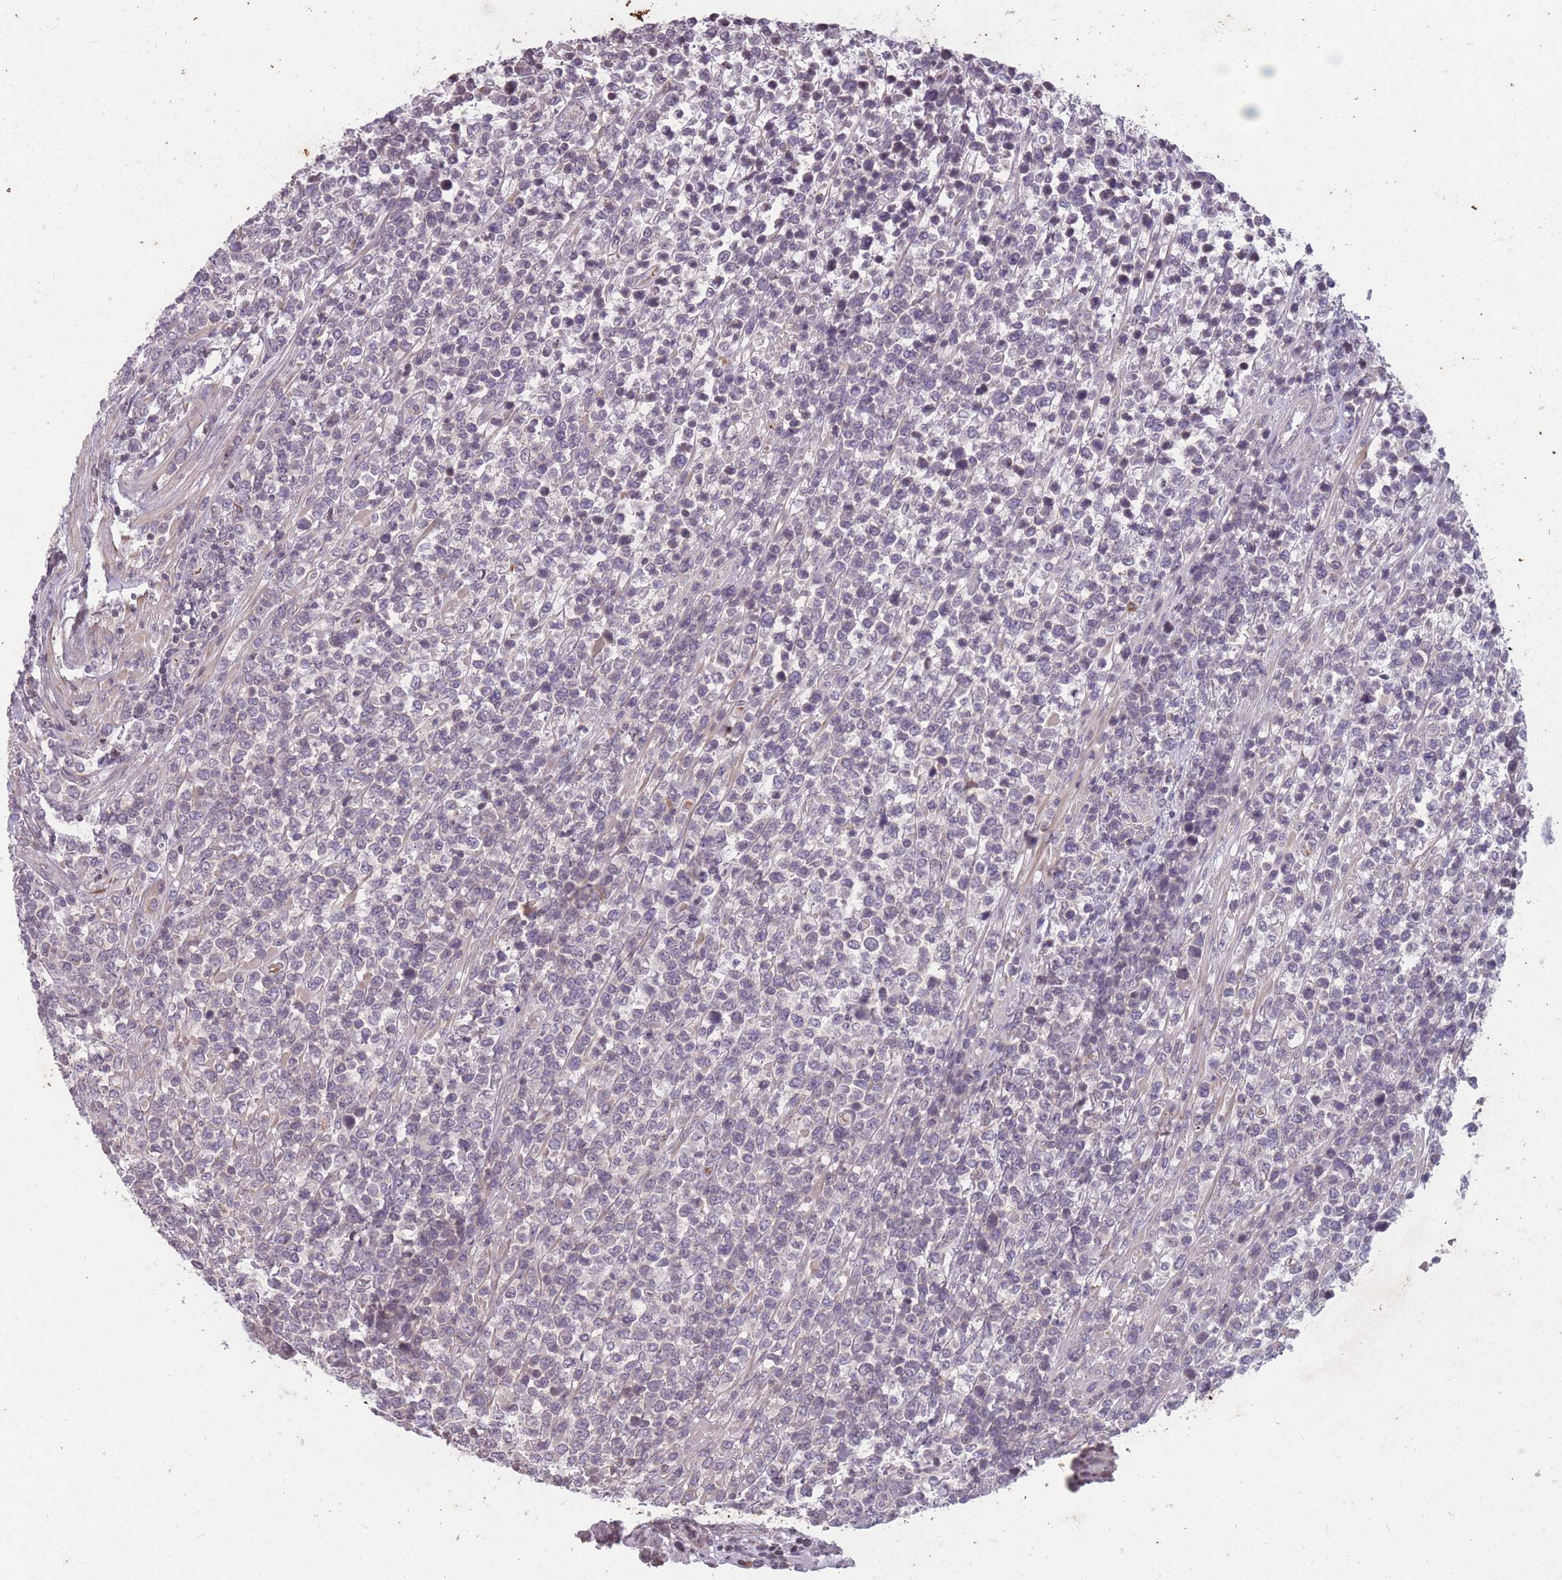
{"staining": {"intensity": "negative", "quantity": "none", "location": "none"}, "tissue": "lymphoma", "cell_type": "Tumor cells", "image_type": "cancer", "snomed": [{"axis": "morphology", "description": "Malignant lymphoma, non-Hodgkin's type, High grade"}, {"axis": "topography", "description": "Soft tissue"}], "caption": "Immunohistochemistry image of high-grade malignant lymphoma, non-Hodgkin's type stained for a protein (brown), which shows no staining in tumor cells.", "gene": "GGT5", "patient": {"sex": "female", "age": 56}}